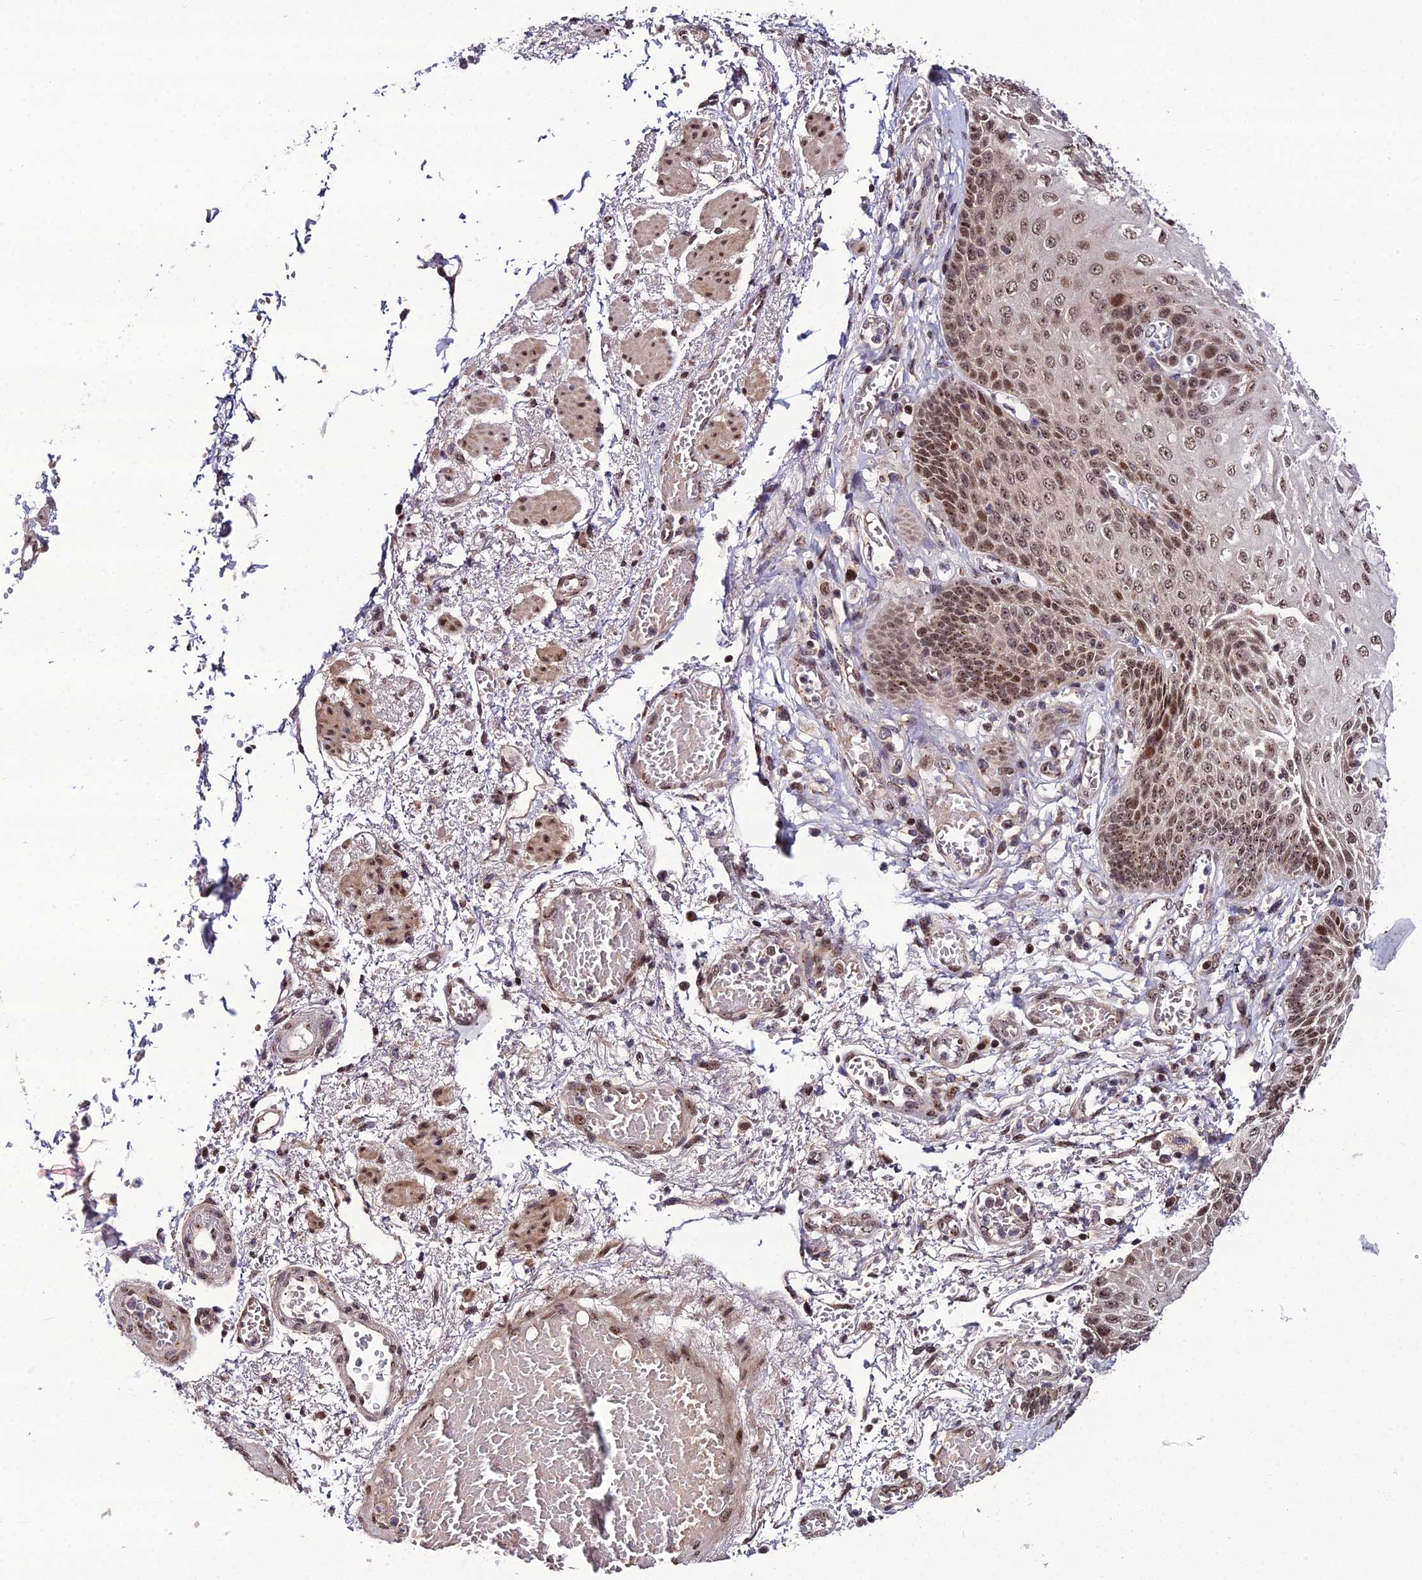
{"staining": {"intensity": "moderate", "quantity": ">75%", "location": "nuclear"}, "tissue": "esophagus", "cell_type": "Squamous epithelial cells", "image_type": "normal", "snomed": [{"axis": "morphology", "description": "Normal tissue, NOS"}, {"axis": "topography", "description": "Esophagus"}], "caption": "Brown immunohistochemical staining in normal esophagus demonstrates moderate nuclear expression in approximately >75% of squamous epithelial cells.", "gene": "ARL2", "patient": {"sex": "male", "age": 81}}